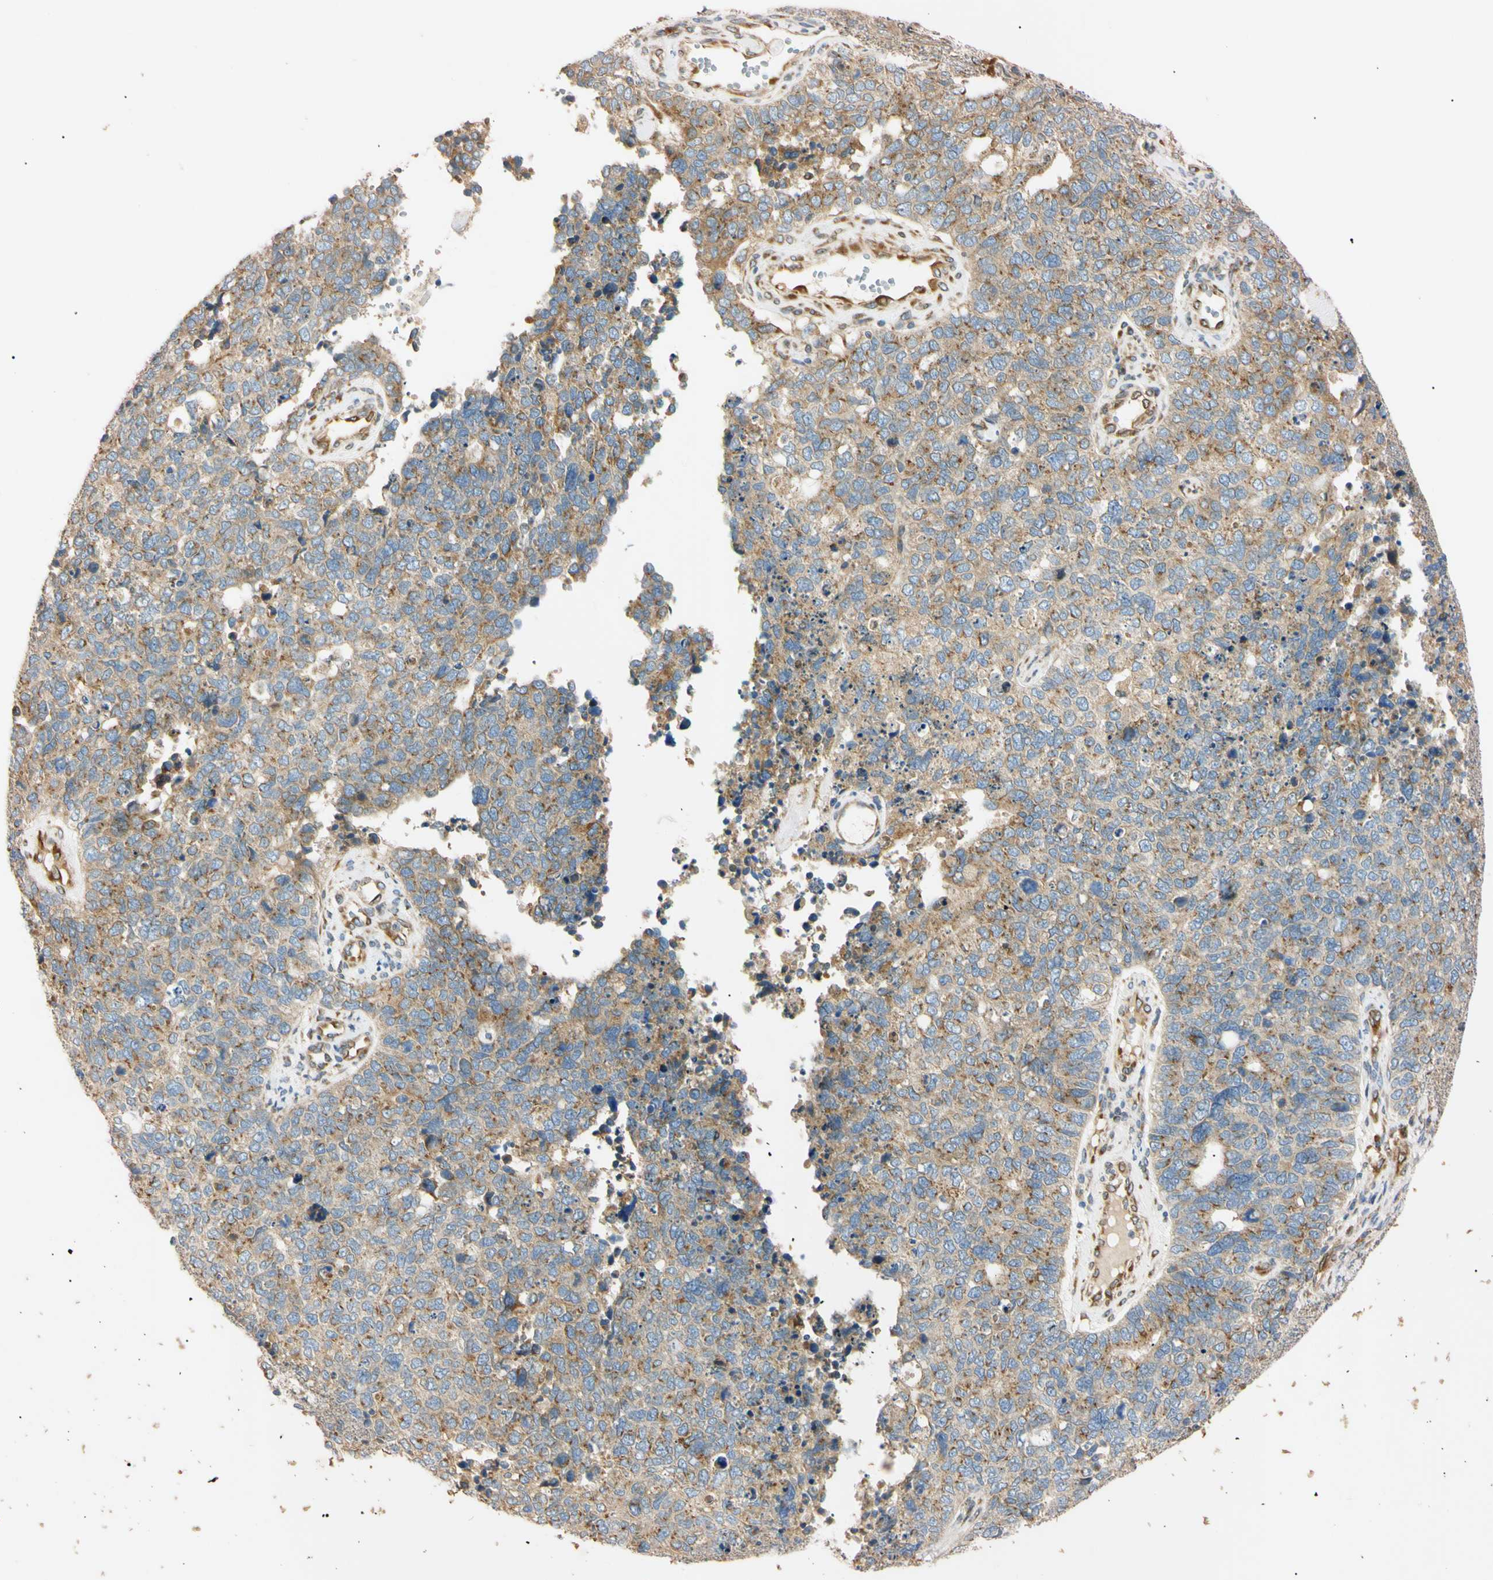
{"staining": {"intensity": "moderate", "quantity": ">75%", "location": "cytoplasmic/membranous"}, "tissue": "cervical cancer", "cell_type": "Tumor cells", "image_type": "cancer", "snomed": [{"axis": "morphology", "description": "Squamous cell carcinoma, NOS"}, {"axis": "topography", "description": "Cervix"}], "caption": "Immunohistochemical staining of human cervical cancer (squamous cell carcinoma) exhibits medium levels of moderate cytoplasmic/membranous protein positivity in about >75% of tumor cells.", "gene": "IER3IP1", "patient": {"sex": "female", "age": 63}}